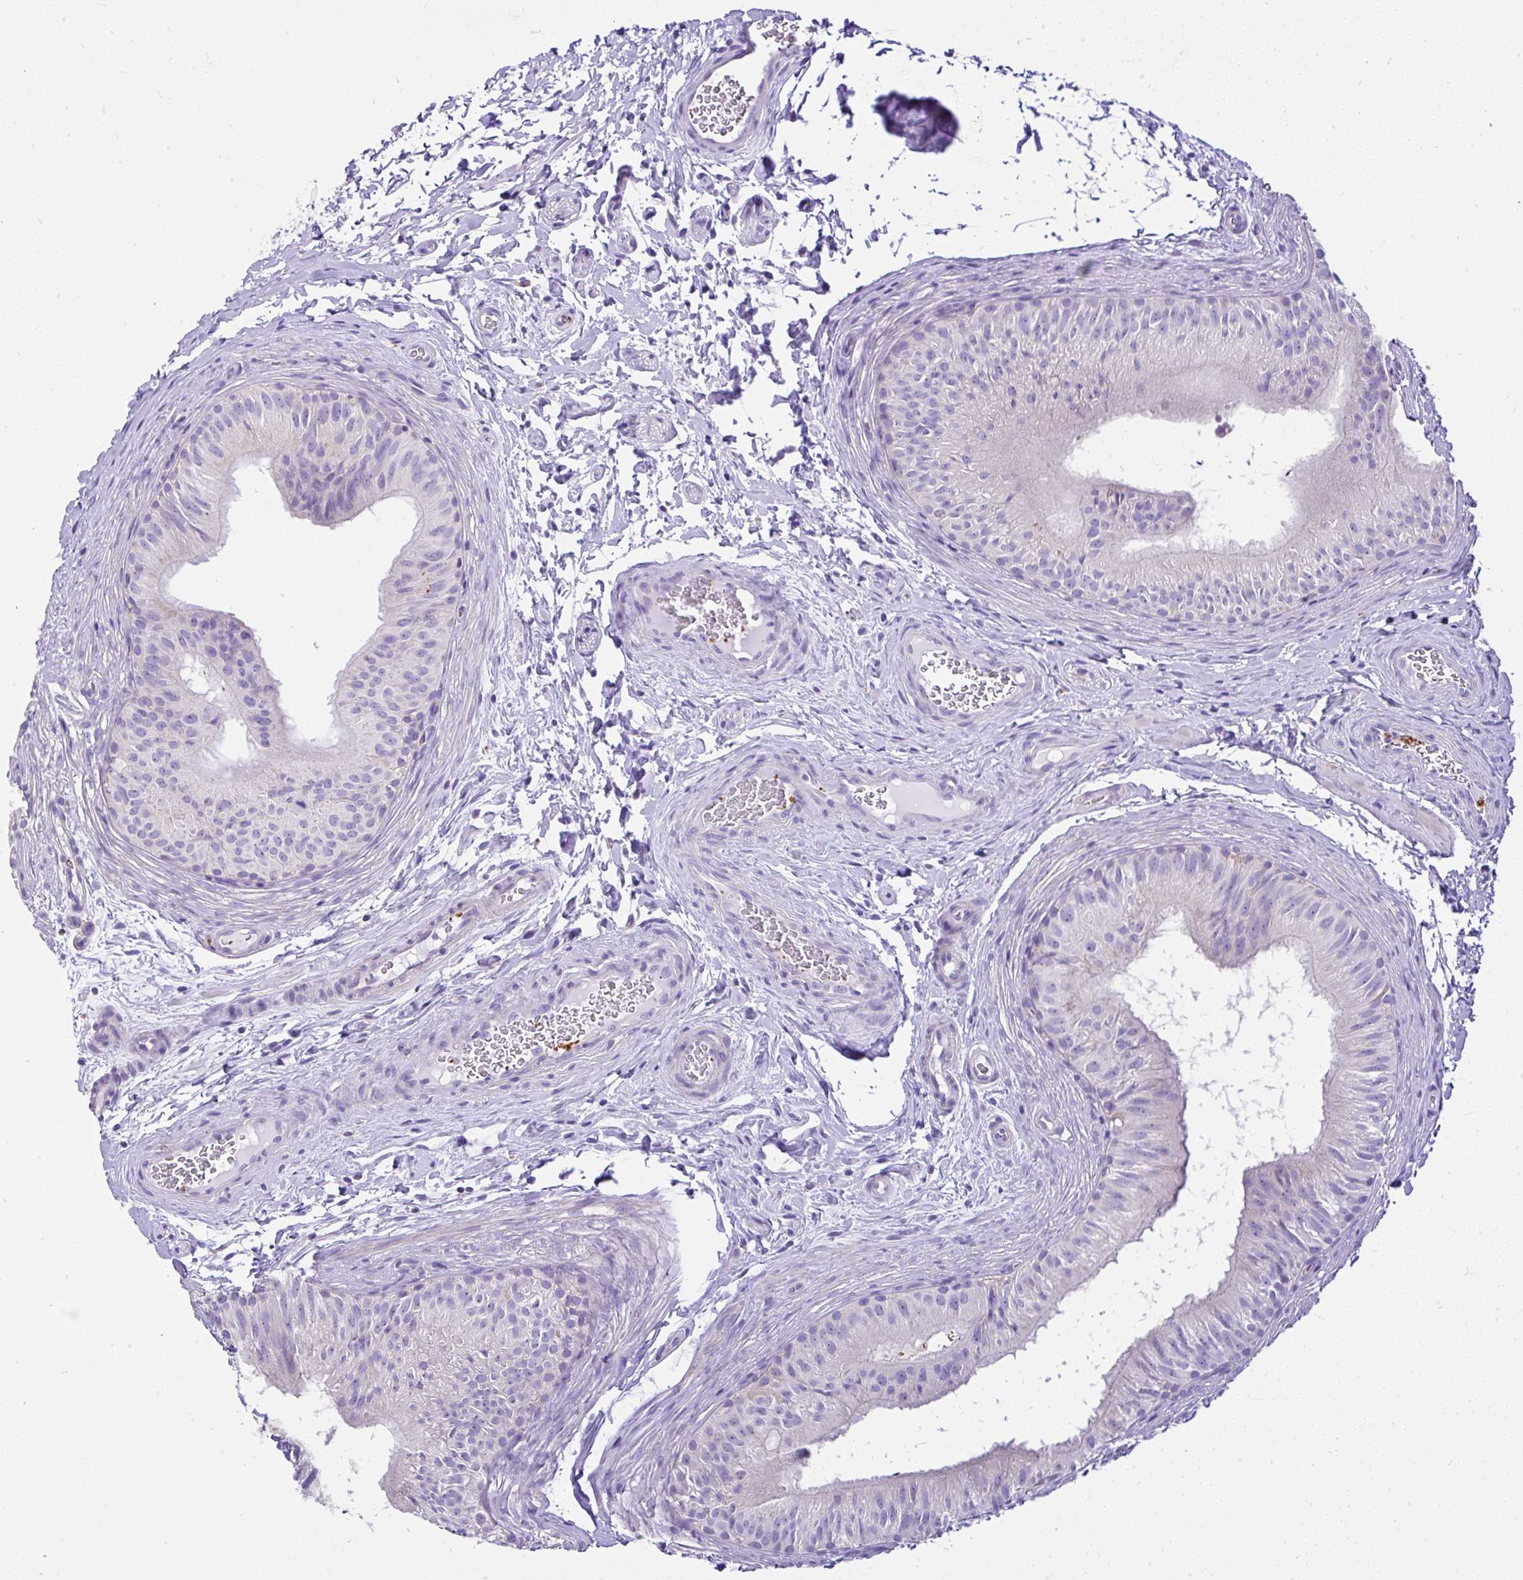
{"staining": {"intensity": "negative", "quantity": "none", "location": "none"}, "tissue": "epididymis", "cell_type": "Glandular cells", "image_type": "normal", "snomed": [{"axis": "morphology", "description": "Normal tissue, NOS"}, {"axis": "topography", "description": "Epididymis"}], "caption": "Human epididymis stained for a protein using IHC displays no expression in glandular cells.", "gene": "CCDC142", "patient": {"sex": "male", "age": 24}}